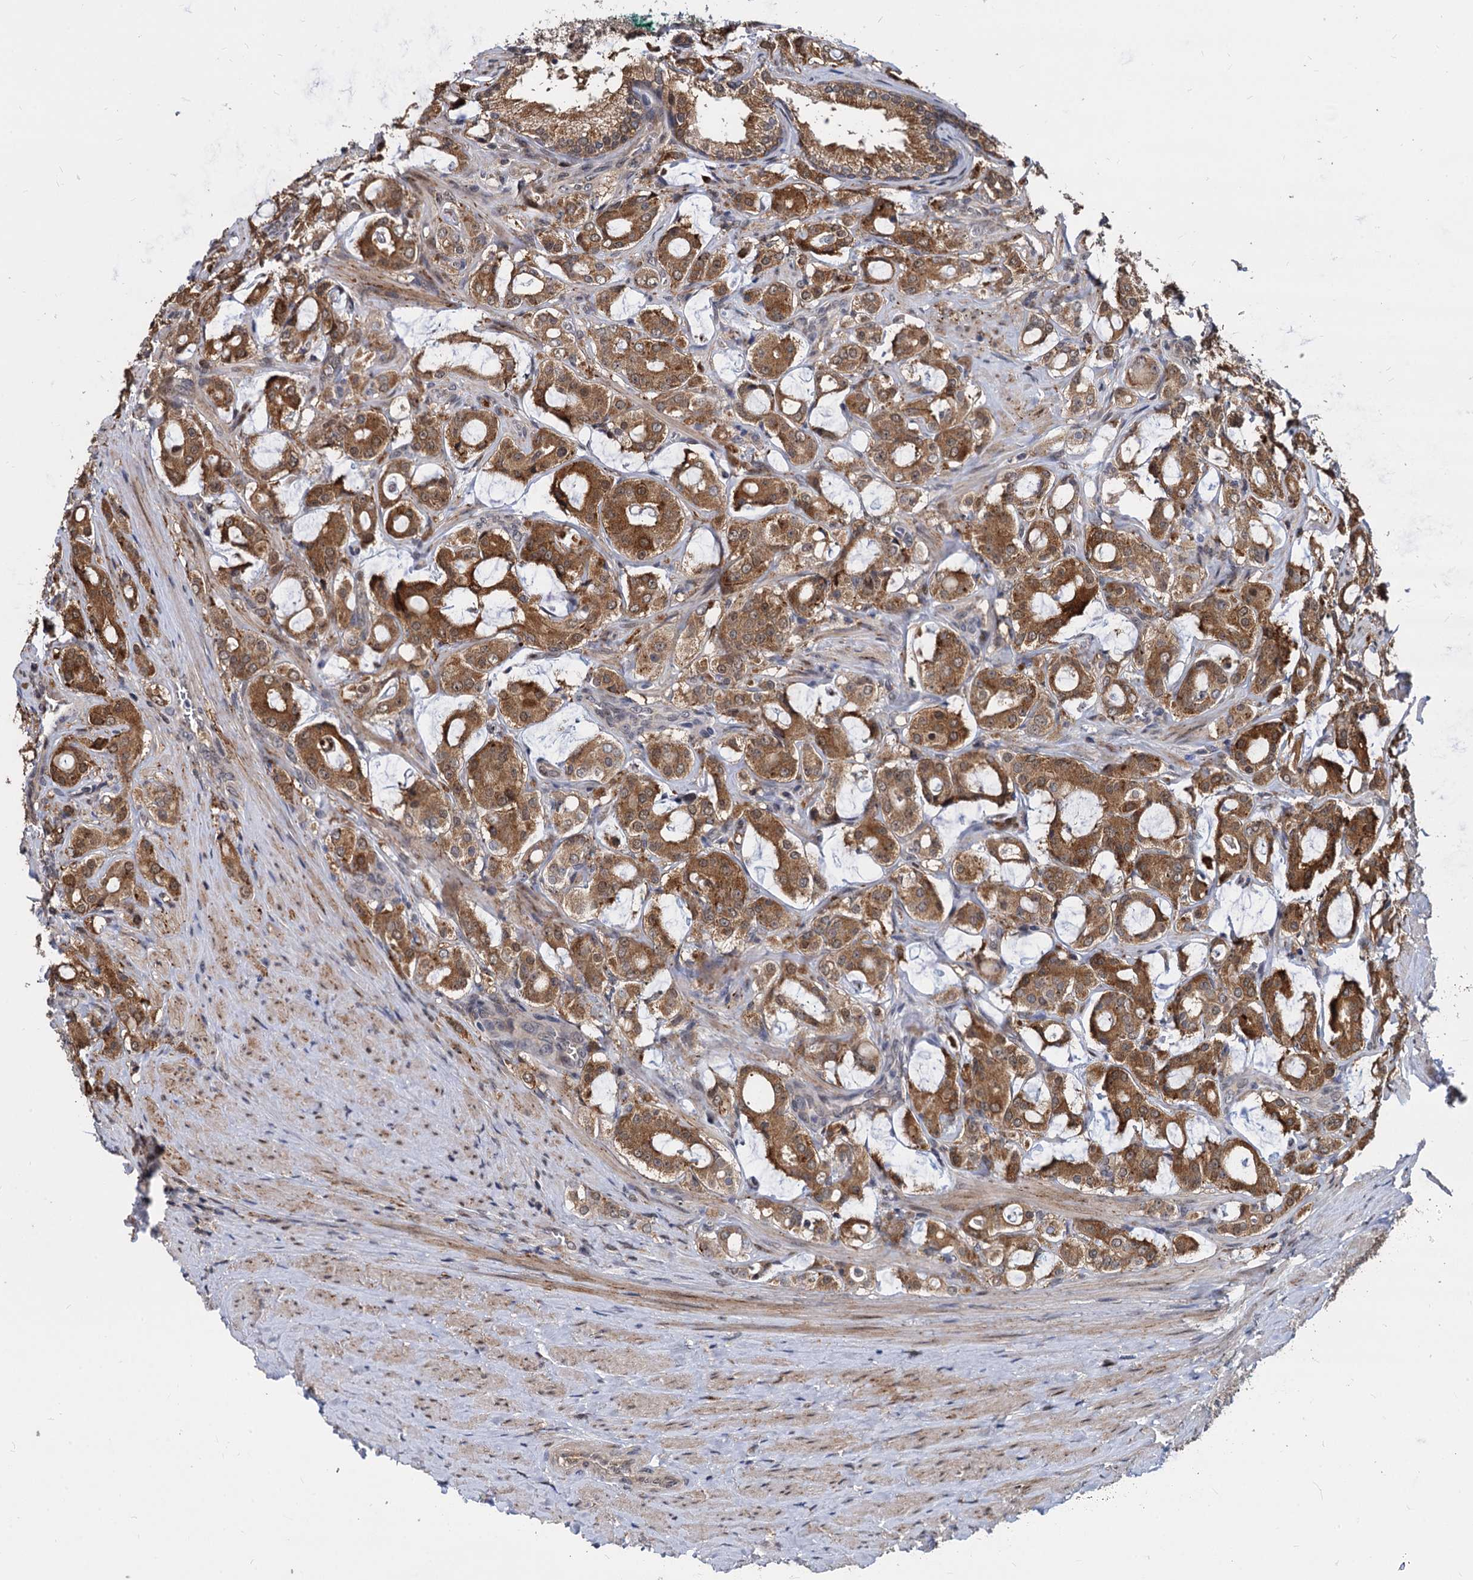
{"staining": {"intensity": "moderate", "quantity": ">75%", "location": "cytoplasmic/membranous,nuclear"}, "tissue": "prostate cancer", "cell_type": "Tumor cells", "image_type": "cancer", "snomed": [{"axis": "morphology", "description": "Adenocarcinoma, High grade"}, {"axis": "topography", "description": "Prostate"}], "caption": "This is a photomicrograph of immunohistochemistry staining of prostate cancer, which shows moderate expression in the cytoplasmic/membranous and nuclear of tumor cells.", "gene": "PSMD4", "patient": {"sex": "male", "age": 63}}